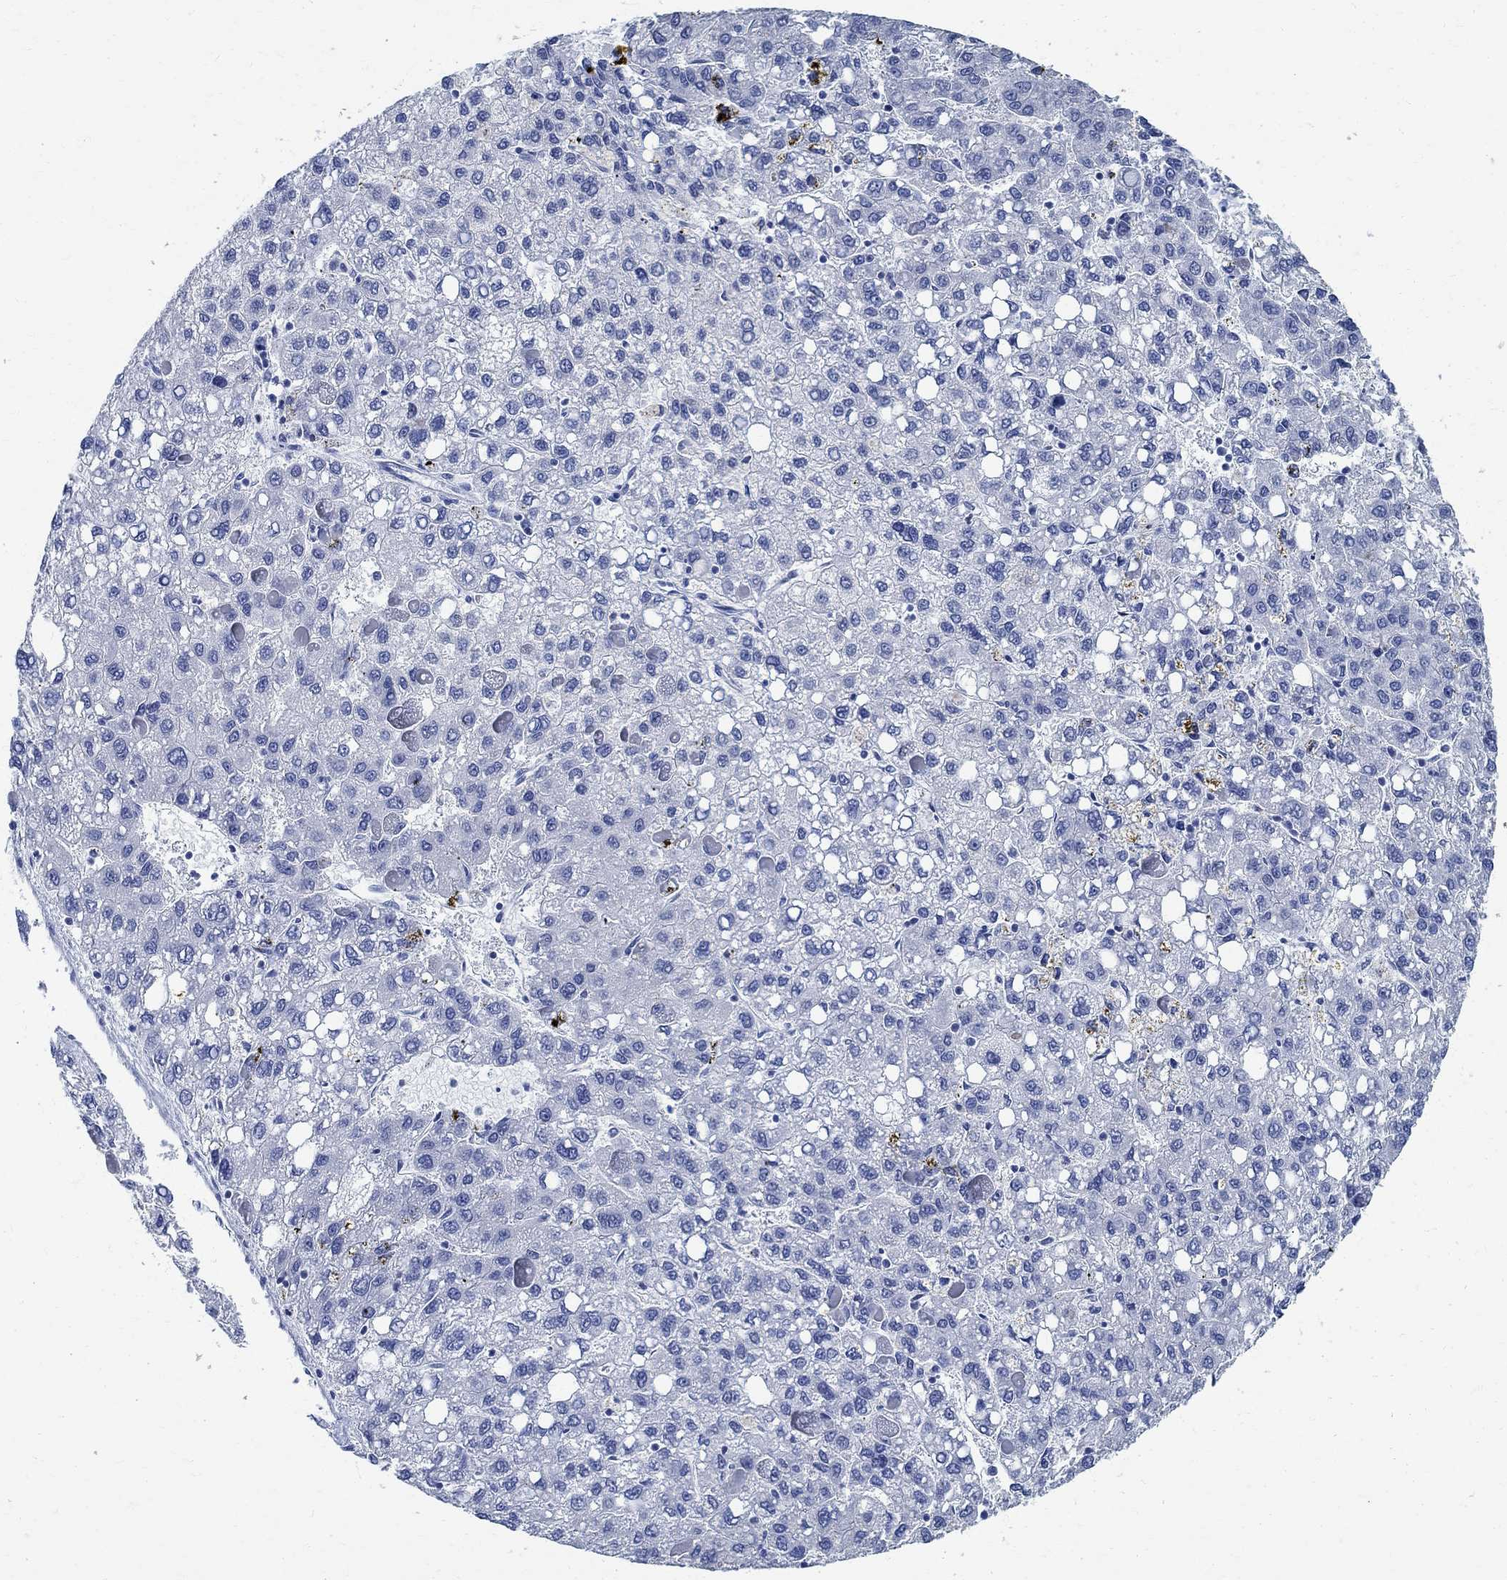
{"staining": {"intensity": "negative", "quantity": "none", "location": "none"}, "tissue": "liver cancer", "cell_type": "Tumor cells", "image_type": "cancer", "snomed": [{"axis": "morphology", "description": "Carcinoma, Hepatocellular, NOS"}, {"axis": "topography", "description": "Liver"}], "caption": "An image of human liver cancer (hepatocellular carcinoma) is negative for staining in tumor cells.", "gene": "TMEM221", "patient": {"sex": "female", "age": 82}}